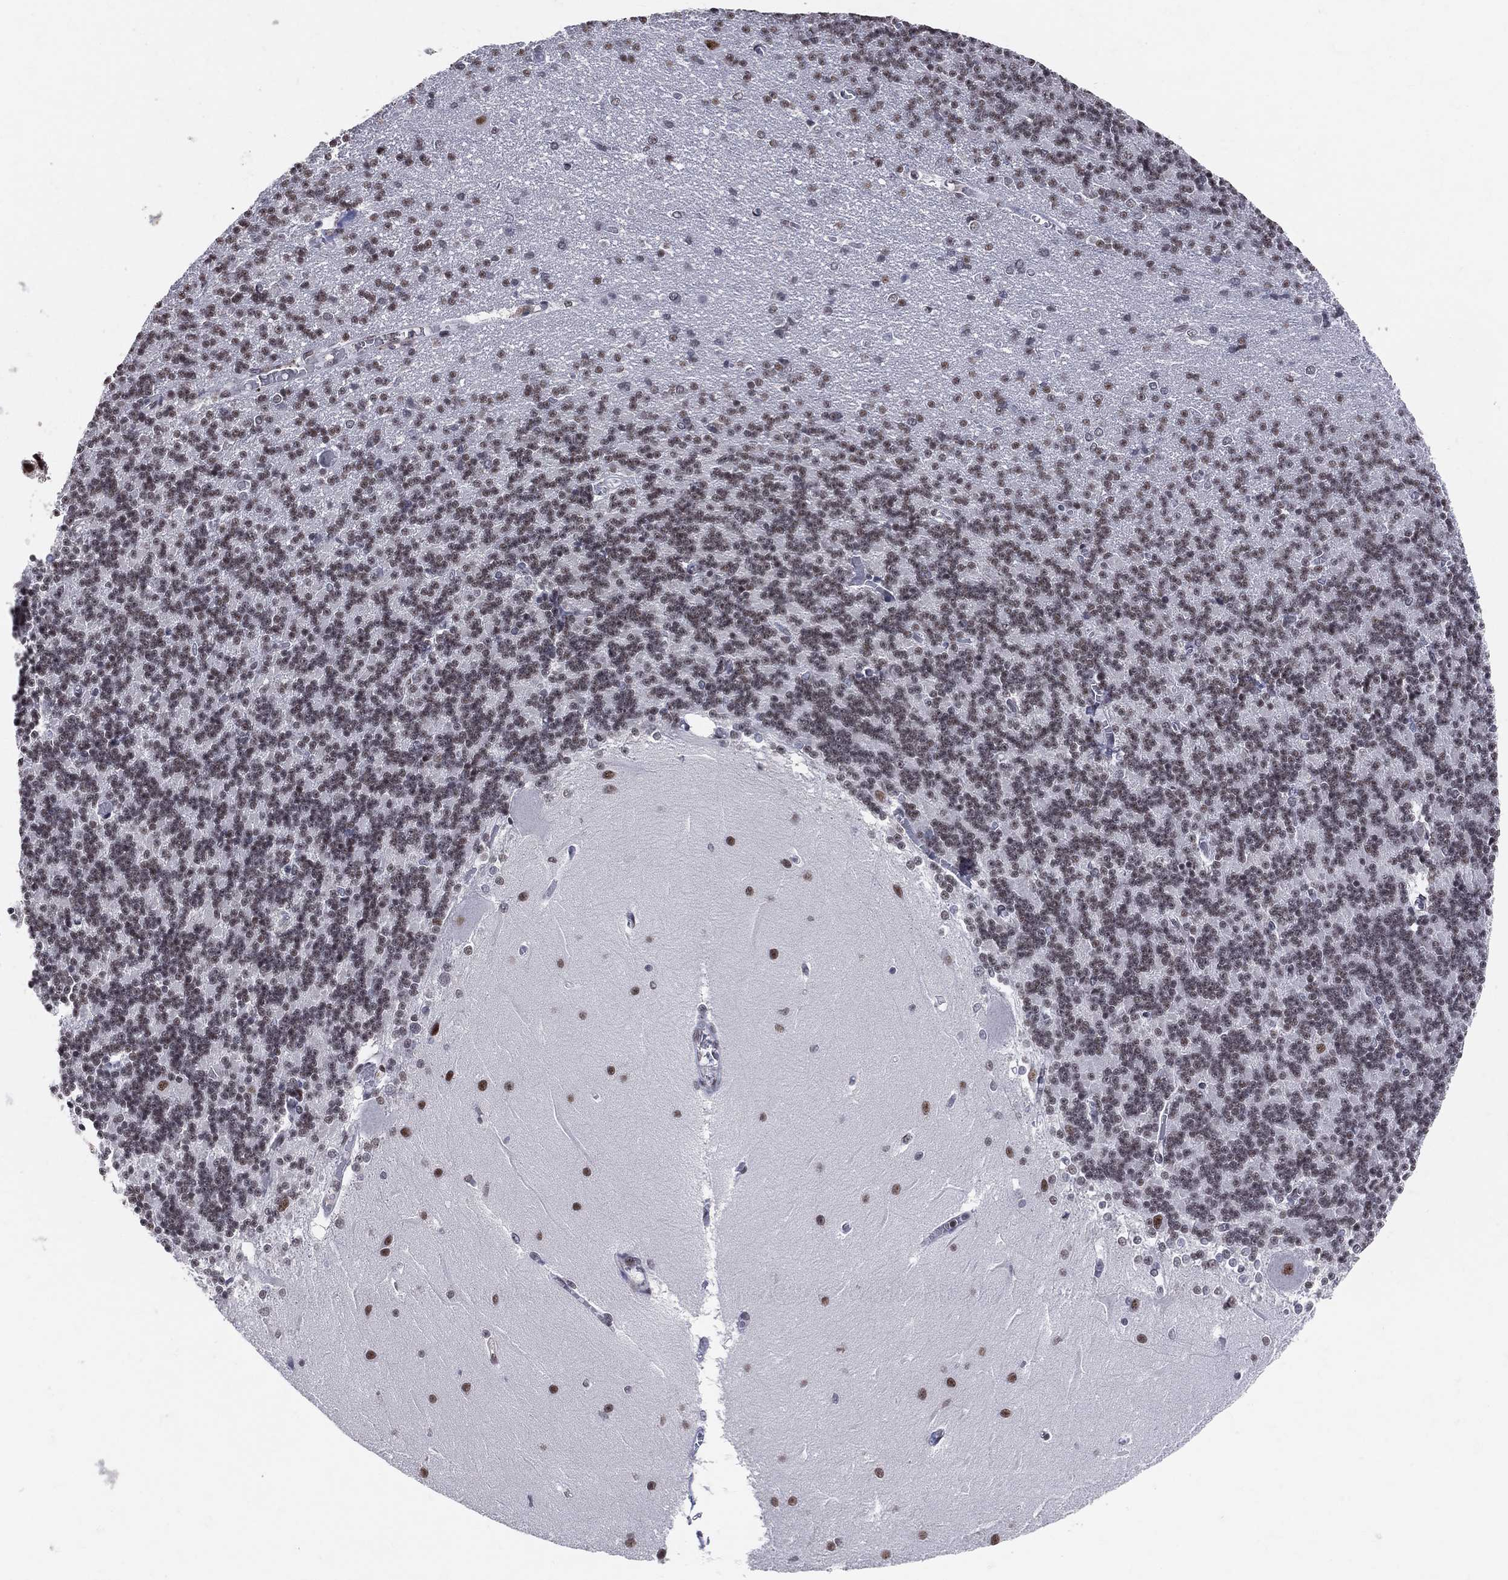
{"staining": {"intensity": "moderate", "quantity": "<25%", "location": "nuclear"}, "tissue": "cerebellum", "cell_type": "Cells in granular layer", "image_type": "normal", "snomed": [{"axis": "morphology", "description": "Normal tissue, NOS"}, {"axis": "topography", "description": "Cerebellum"}], "caption": "Human cerebellum stained for a protein (brown) demonstrates moderate nuclear positive staining in about <25% of cells in granular layer.", "gene": "CDK7", "patient": {"sex": "male", "age": 37}}